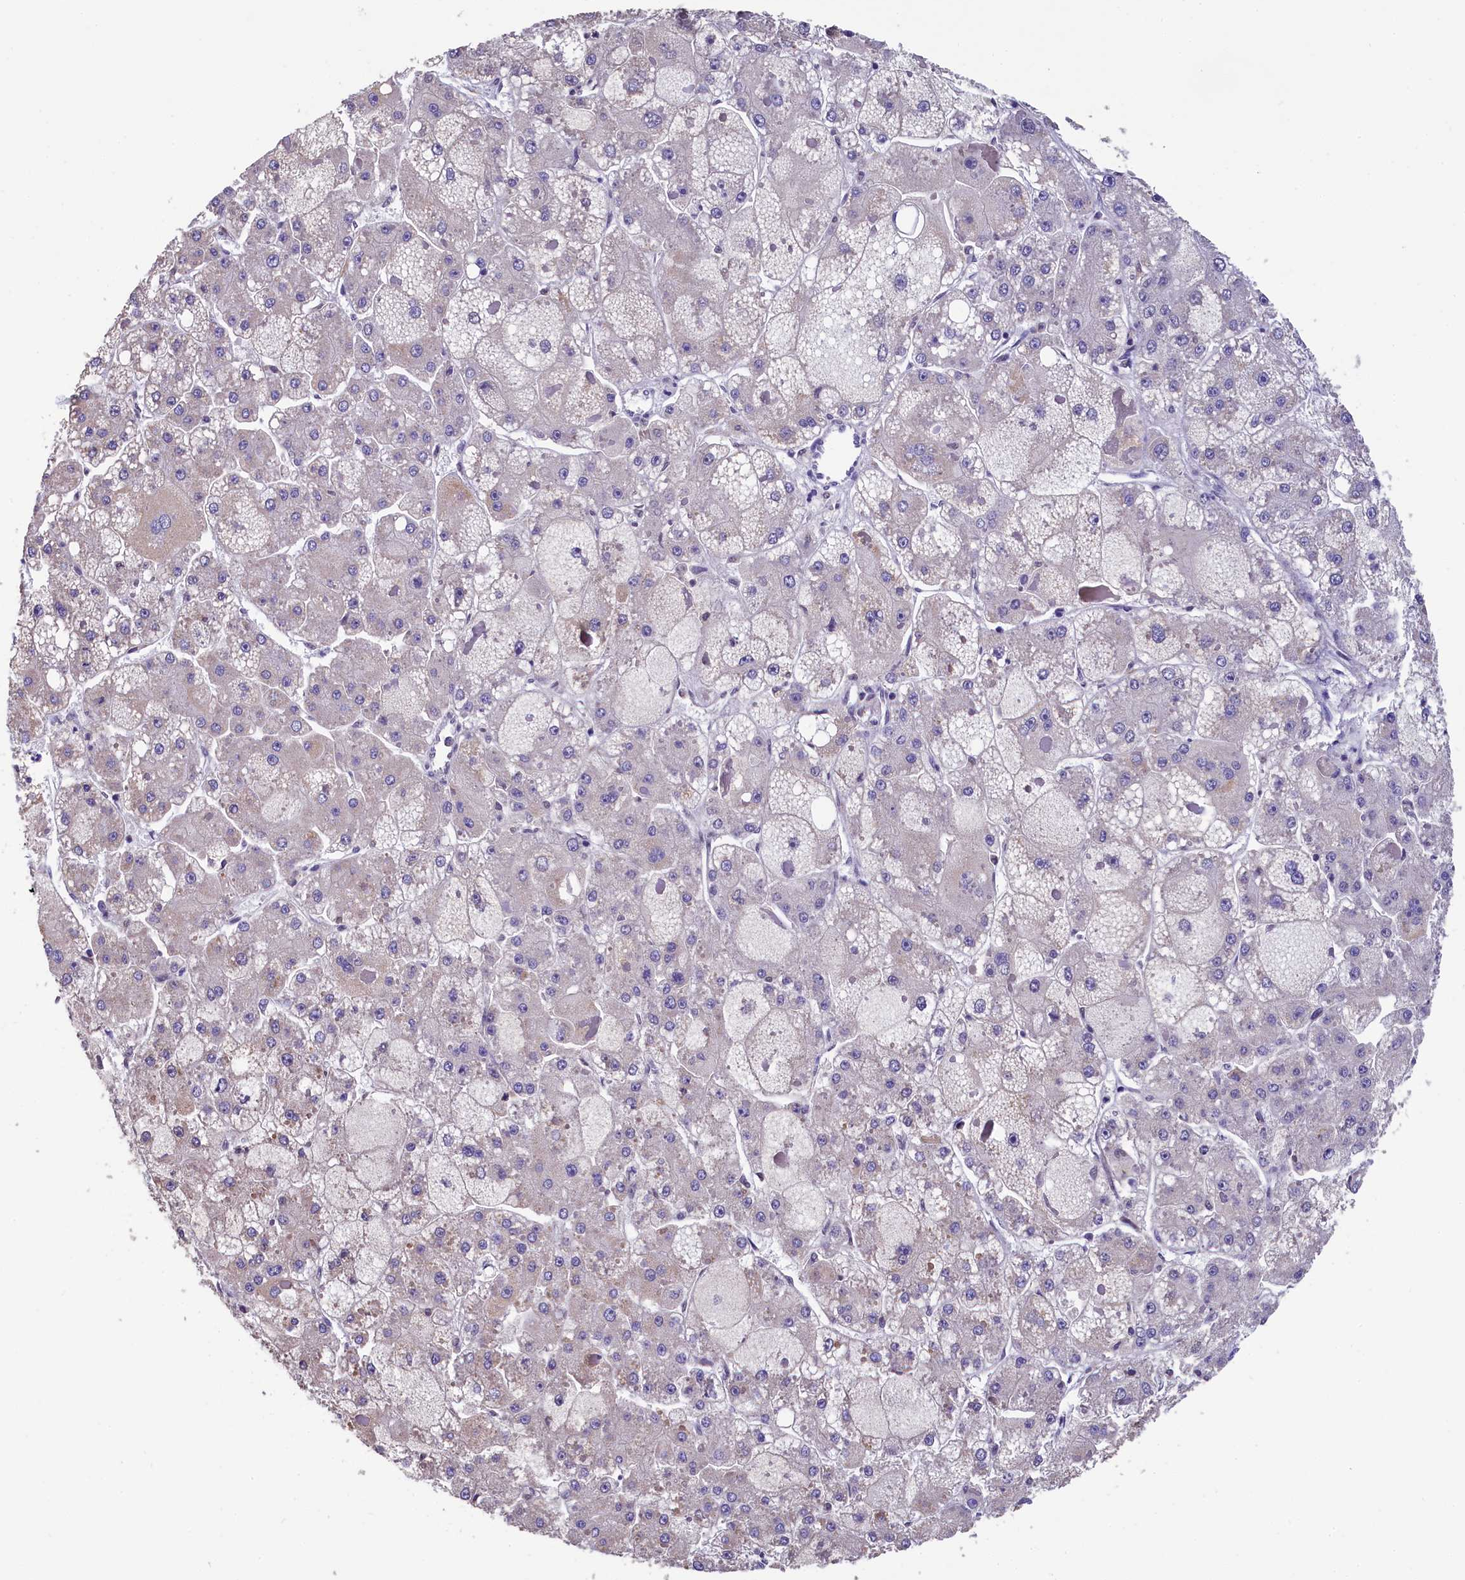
{"staining": {"intensity": "negative", "quantity": "none", "location": "none"}, "tissue": "liver cancer", "cell_type": "Tumor cells", "image_type": "cancer", "snomed": [{"axis": "morphology", "description": "Carcinoma, Hepatocellular, NOS"}, {"axis": "topography", "description": "Liver"}], "caption": "Tumor cells show no significant protein staining in liver cancer (hepatocellular carcinoma).", "gene": "HECTD4", "patient": {"sex": "female", "age": 73}}